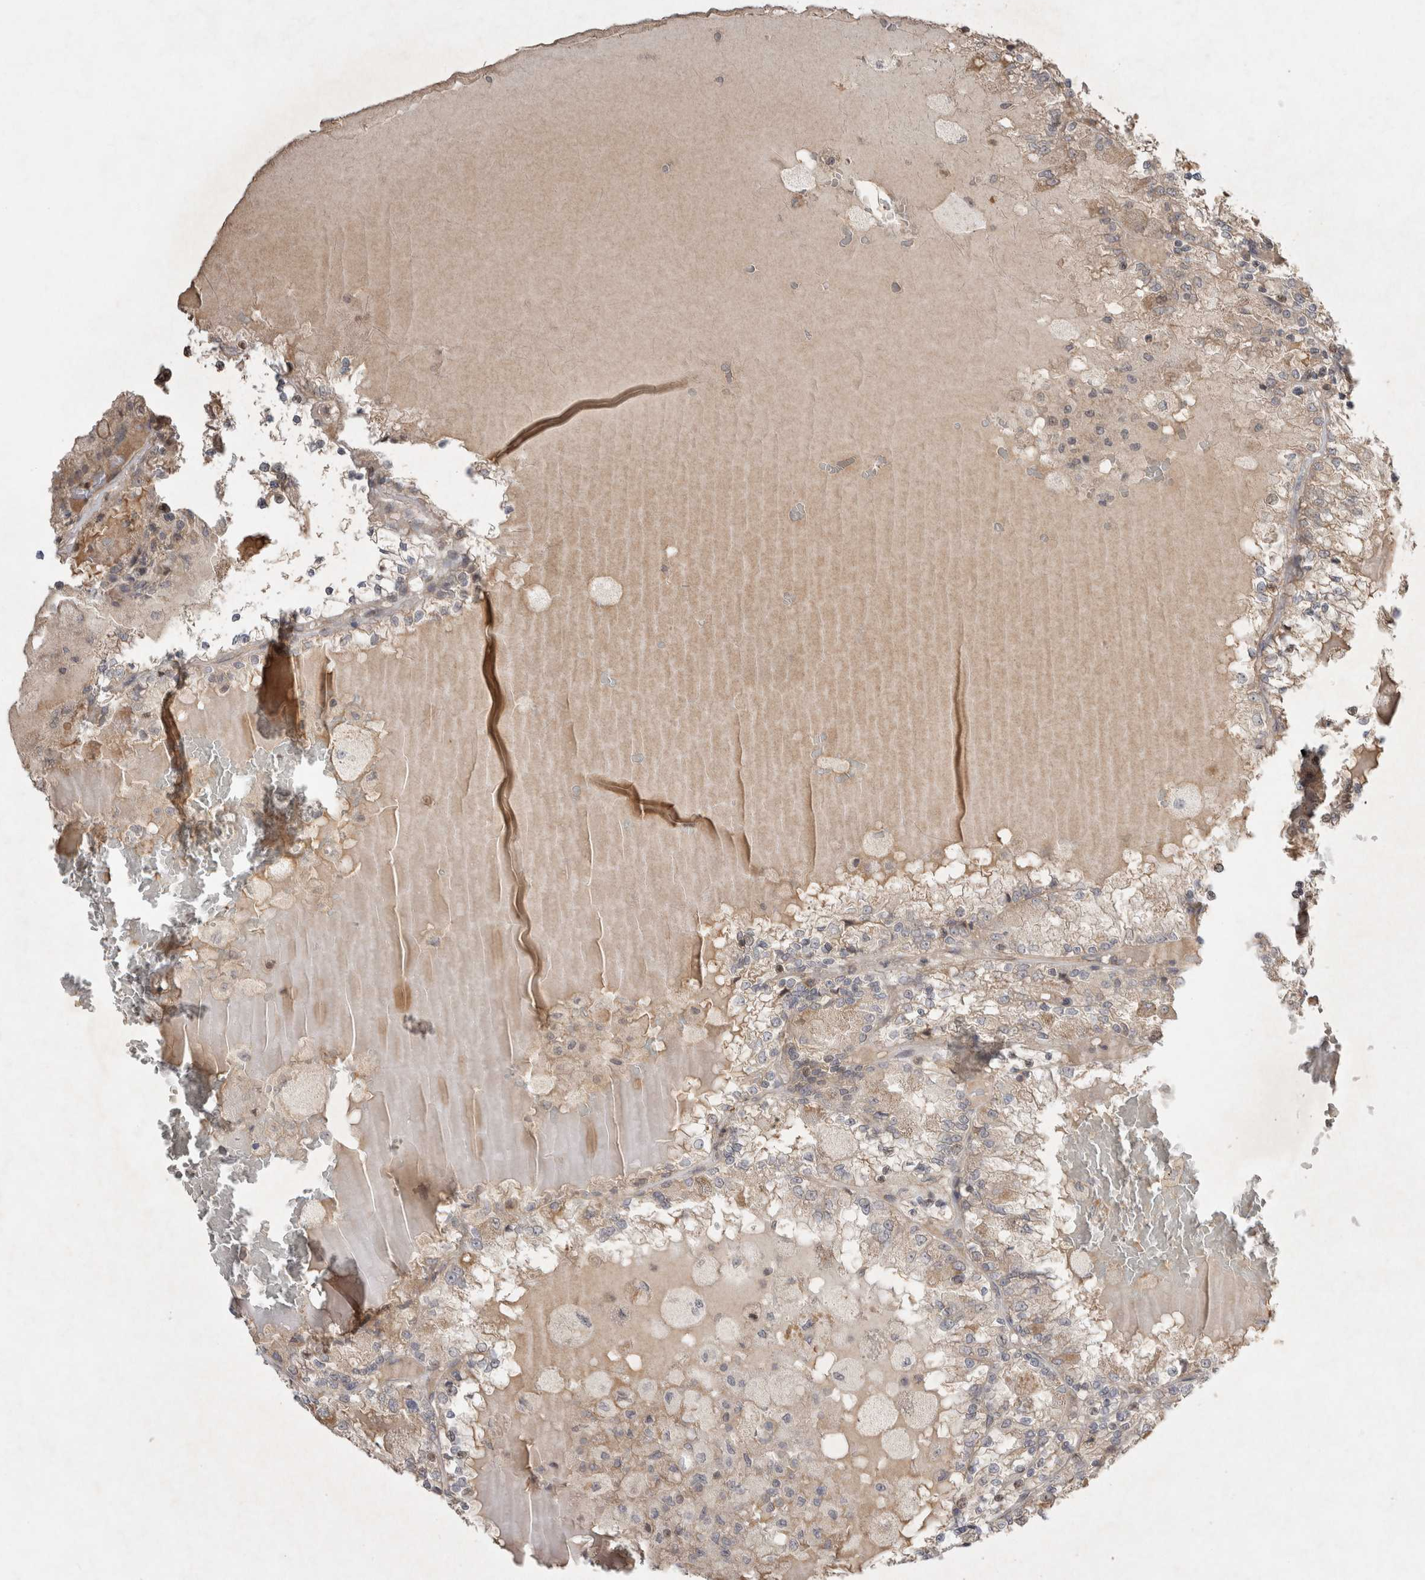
{"staining": {"intensity": "negative", "quantity": "none", "location": "none"}, "tissue": "renal cancer", "cell_type": "Tumor cells", "image_type": "cancer", "snomed": [{"axis": "morphology", "description": "Adenocarcinoma, NOS"}, {"axis": "topography", "description": "Kidney"}], "caption": "Photomicrograph shows no protein positivity in tumor cells of adenocarcinoma (renal) tissue.", "gene": "EIF2AK1", "patient": {"sex": "female", "age": 56}}